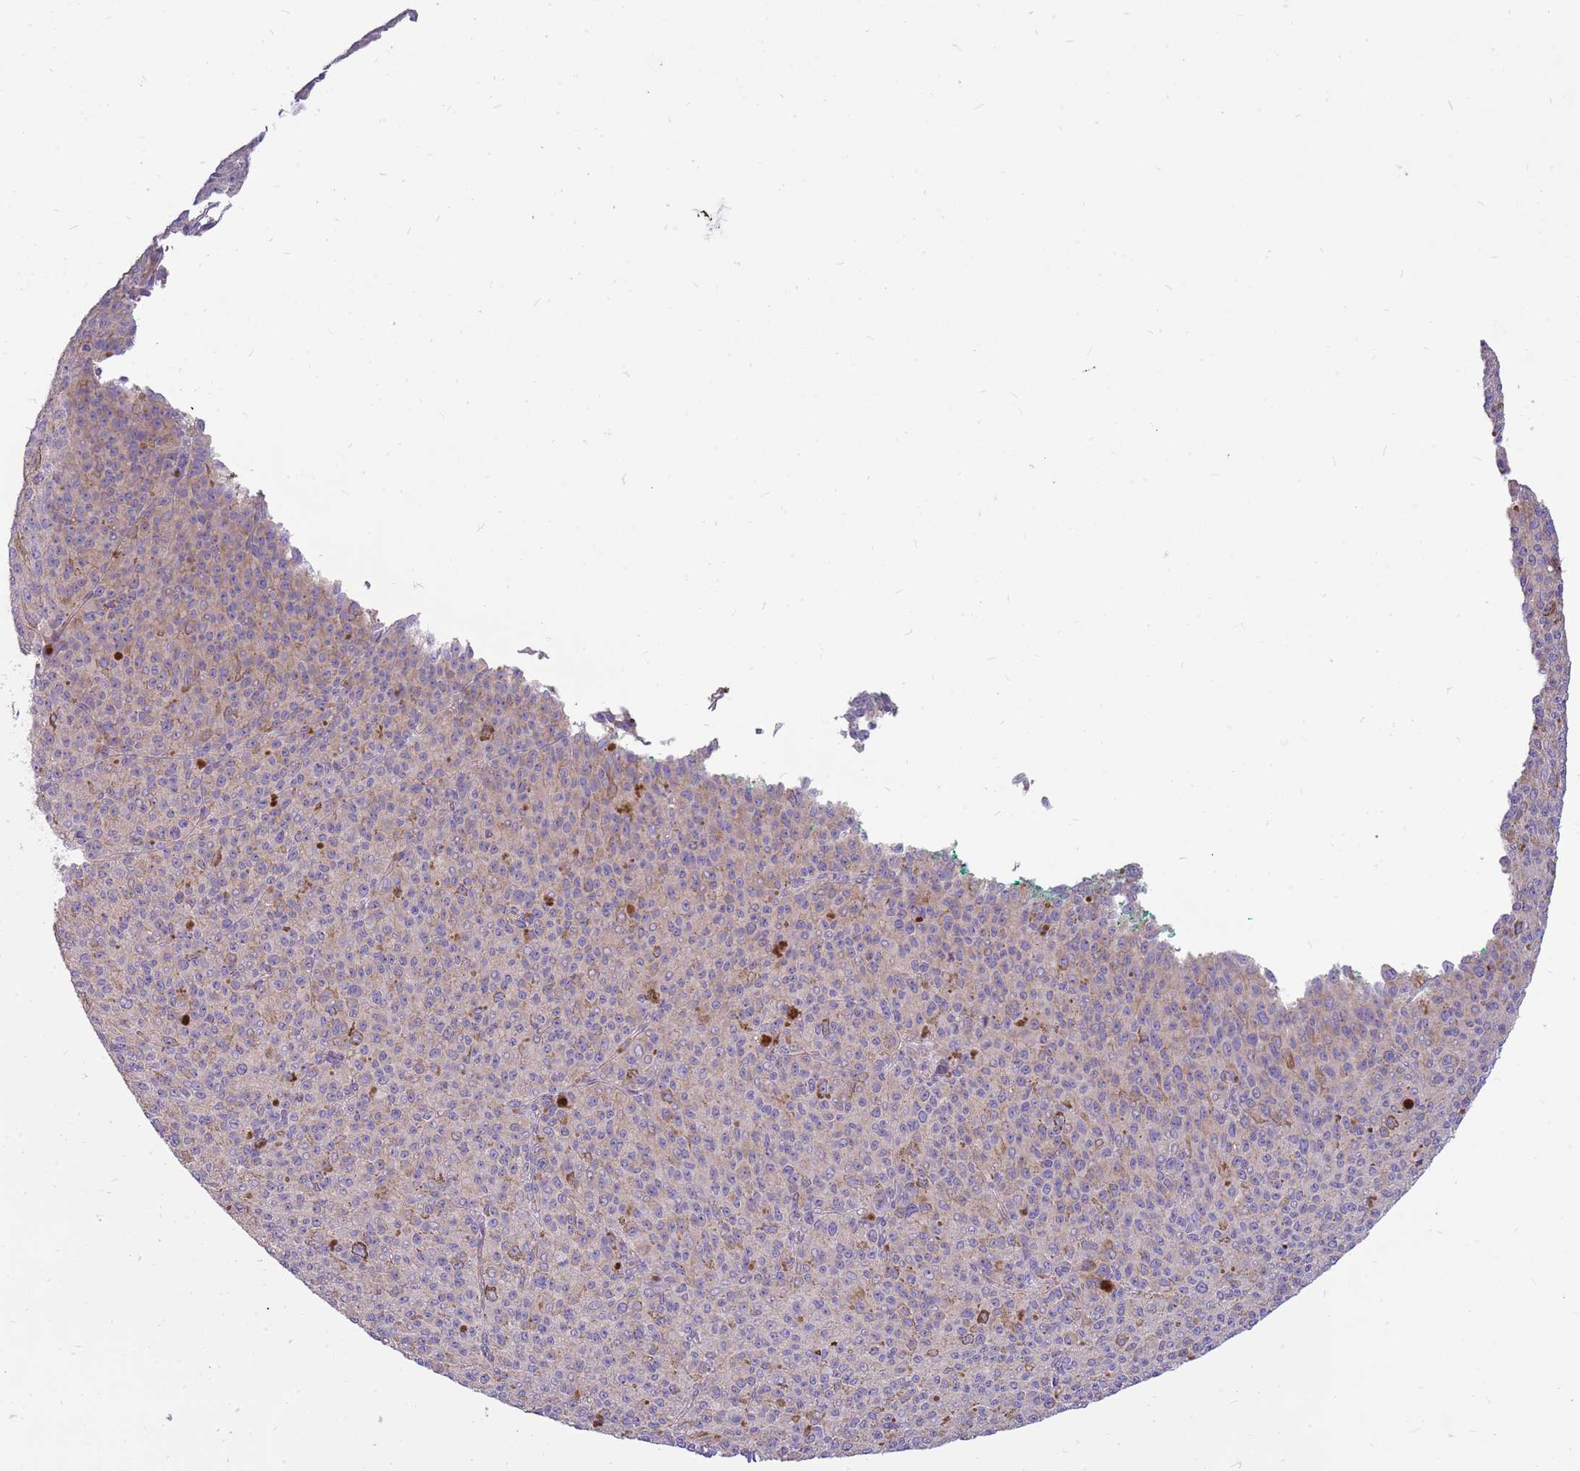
{"staining": {"intensity": "weak", "quantity": "<25%", "location": "cytoplasmic/membranous"}, "tissue": "melanoma", "cell_type": "Tumor cells", "image_type": "cancer", "snomed": [{"axis": "morphology", "description": "Malignant melanoma, NOS"}, {"axis": "topography", "description": "Skin"}], "caption": "Malignant melanoma stained for a protein using immunohistochemistry (IHC) reveals no positivity tumor cells.", "gene": "NTN4", "patient": {"sex": "female", "age": 52}}